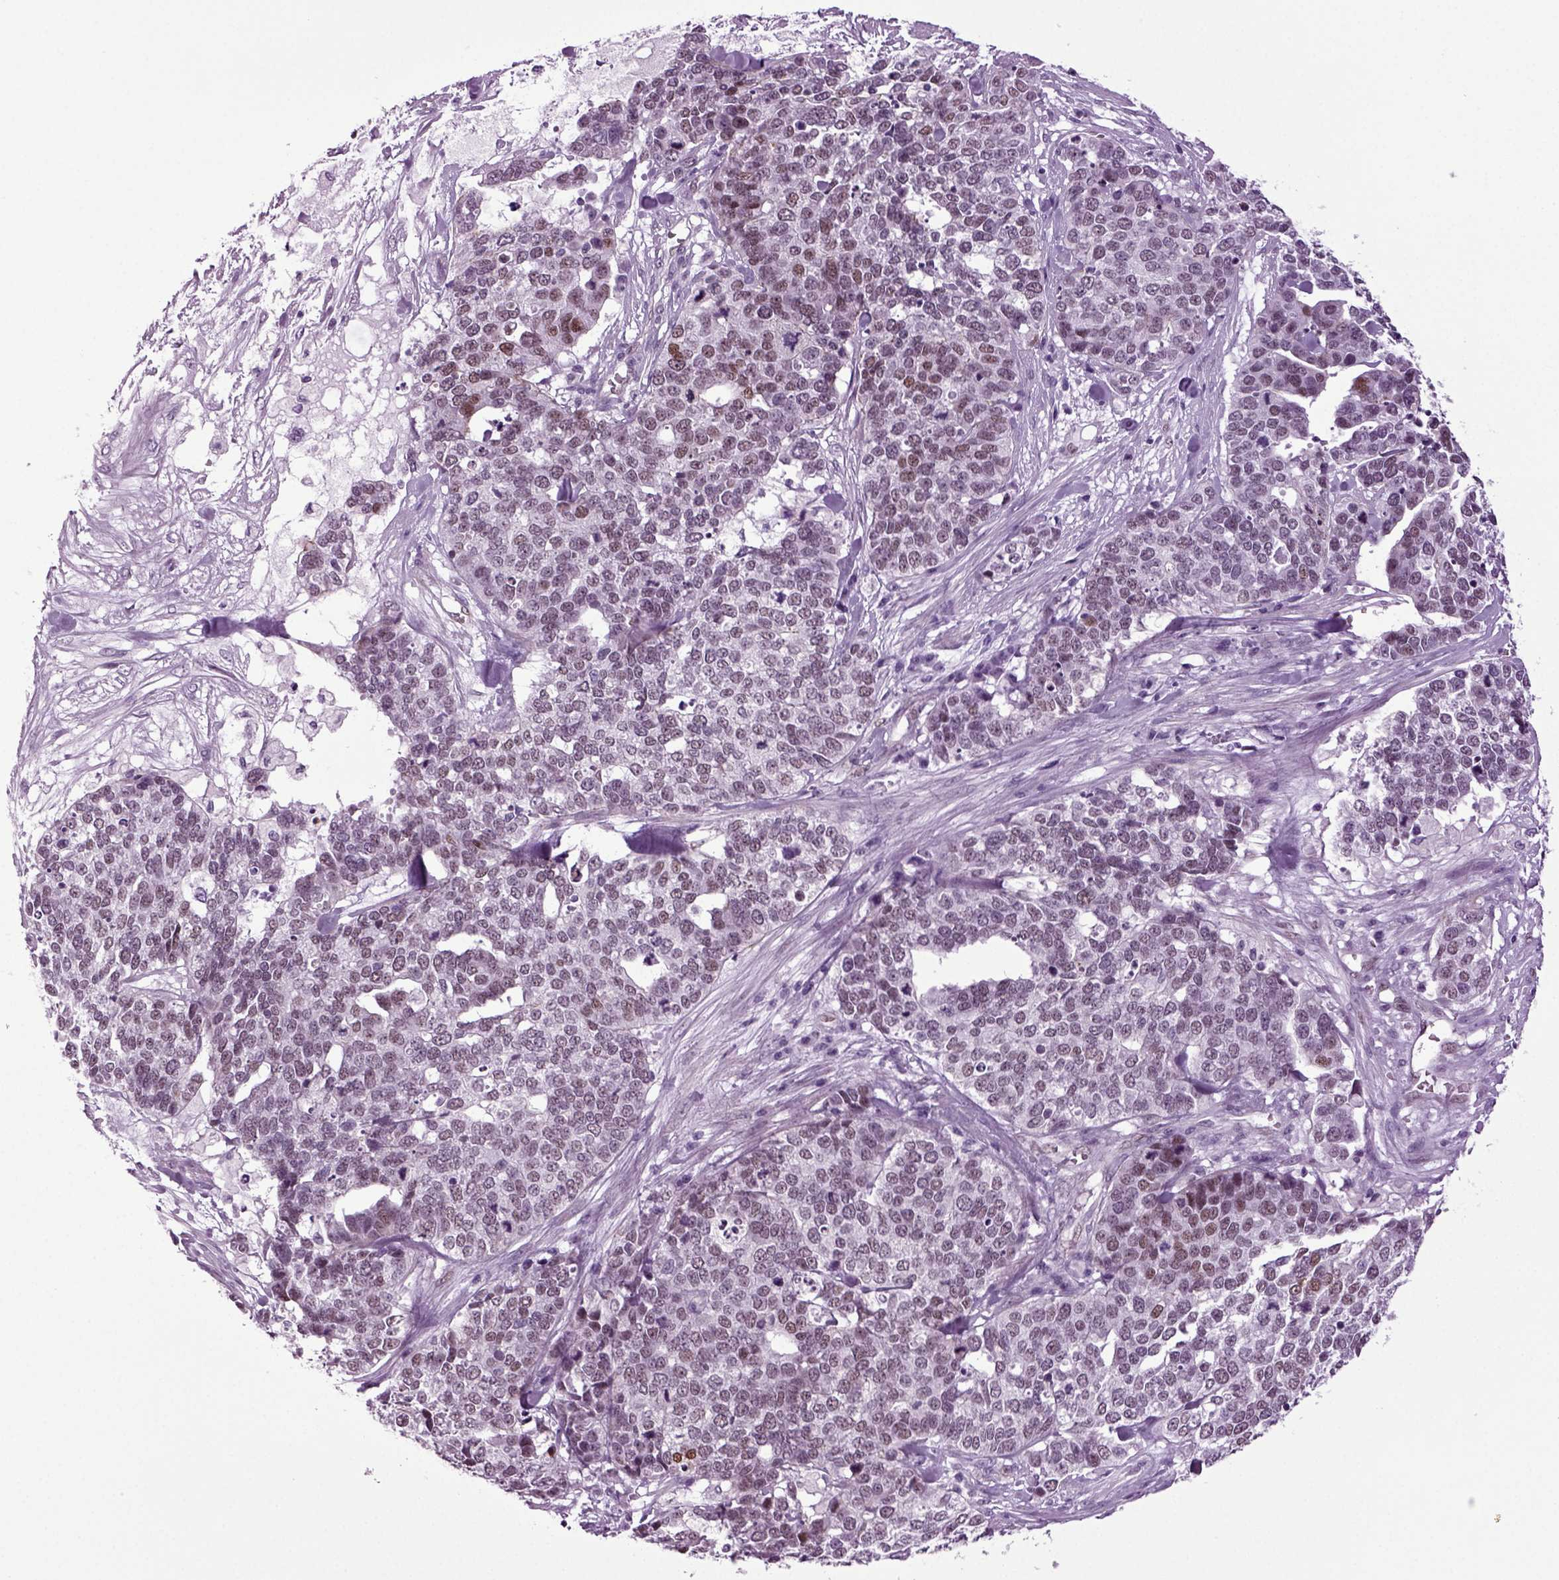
{"staining": {"intensity": "moderate", "quantity": "<25%", "location": "nuclear"}, "tissue": "ovarian cancer", "cell_type": "Tumor cells", "image_type": "cancer", "snomed": [{"axis": "morphology", "description": "Carcinoma, endometroid"}, {"axis": "topography", "description": "Ovary"}], "caption": "Tumor cells exhibit low levels of moderate nuclear positivity in about <25% of cells in ovarian endometroid carcinoma. The staining was performed using DAB to visualize the protein expression in brown, while the nuclei were stained in blue with hematoxylin (Magnification: 20x).", "gene": "RFX3", "patient": {"sex": "female", "age": 65}}